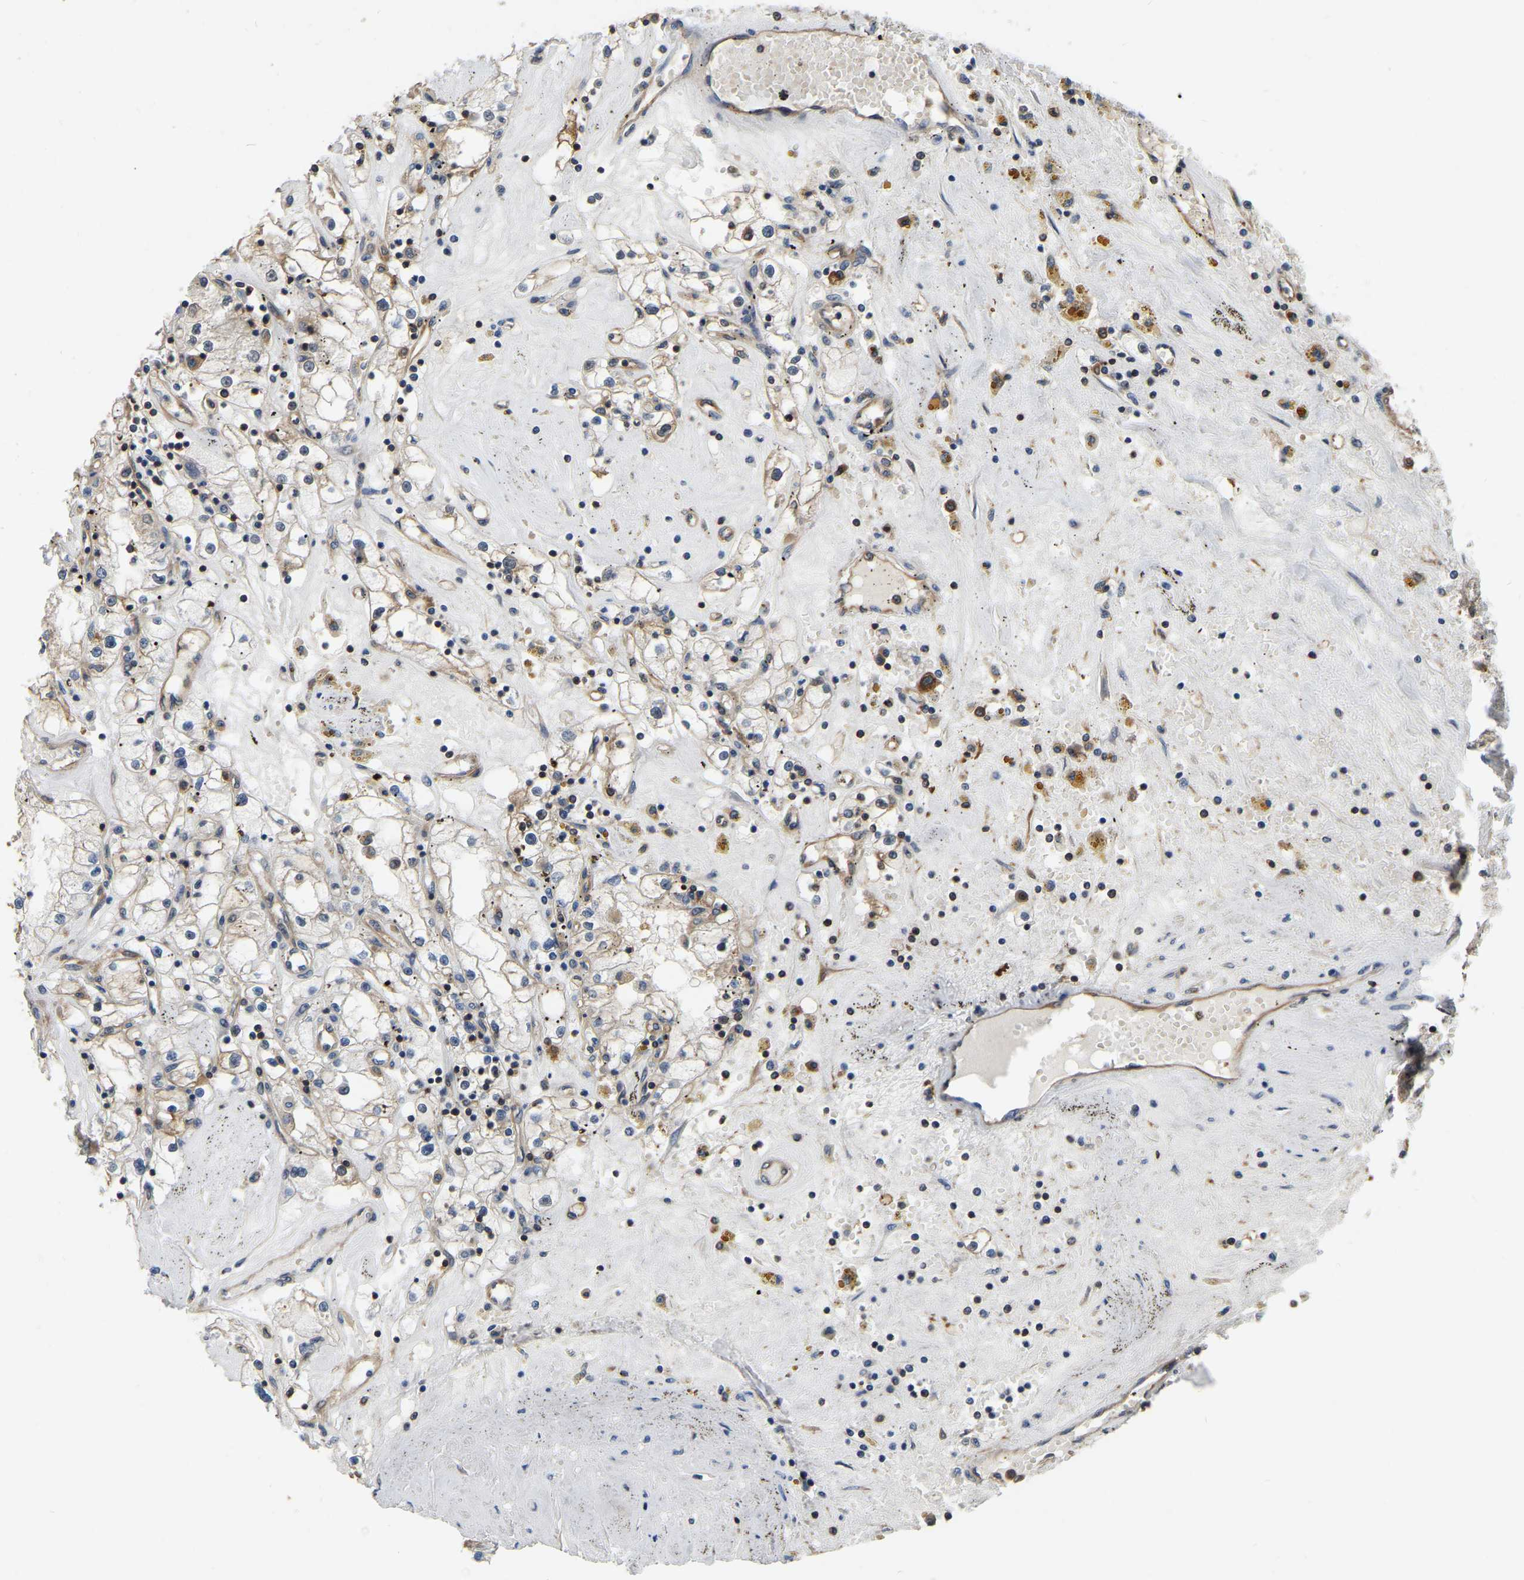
{"staining": {"intensity": "weak", "quantity": ">75%", "location": "cytoplasmic/membranous"}, "tissue": "renal cancer", "cell_type": "Tumor cells", "image_type": "cancer", "snomed": [{"axis": "morphology", "description": "Adenocarcinoma, NOS"}, {"axis": "topography", "description": "Kidney"}], "caption": "DAB immunohistochemical staining of renal adenocarcinoma shows weak cytoplasmic/membranous protein expression in approximately >75% of tumor cells.", "gene": "GARS1", "patient": {"sex": "male", "age": 56}}